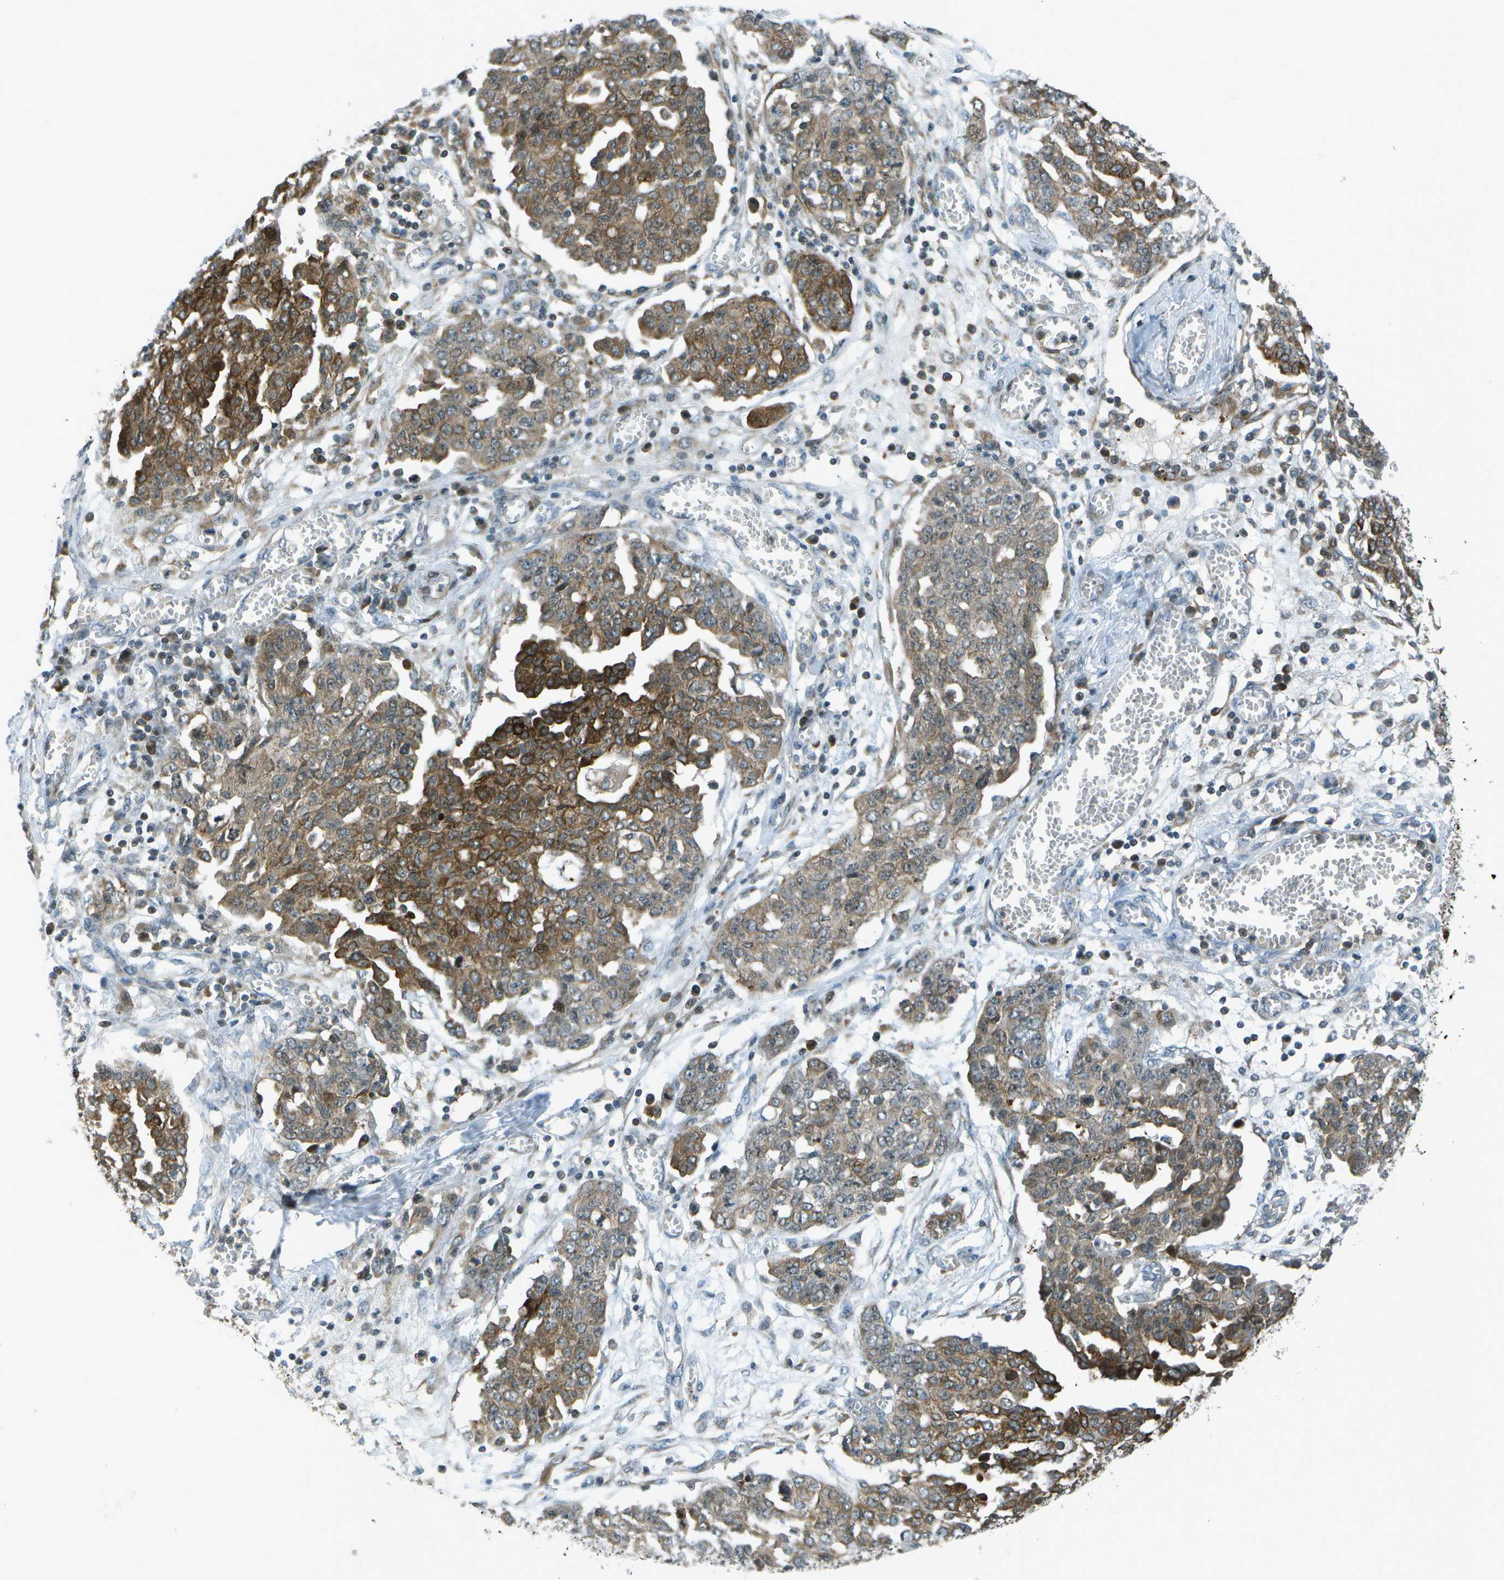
{"staining": {"intensity": "strong", "quantity": "25%-75%", "location": "cytoplasmic/membranous"}, "tissue": "ovarian cancer", "cell_type": "Tumor cells", "image_type": "cancer", "snomed": [{"axis": "morphology", "description": "Cystadenocarcinoma, serous, NOS"}, {"axis": "topography", "description": "Soft tissue"}, {"axis": "topography", "description": "Ovary"}], "caption": "The micrograph displays staining of ovarian serous cystadenocarcinoma, revealing strong cytoplasmic/membranous protein staining (brown color) within tumor cells. Immunohistochemistry (ihc) stains the protein in brown and the nuclei are stained blue.", "gene": "TMEM19", "patient": {"sex": "female", "age": 57}}